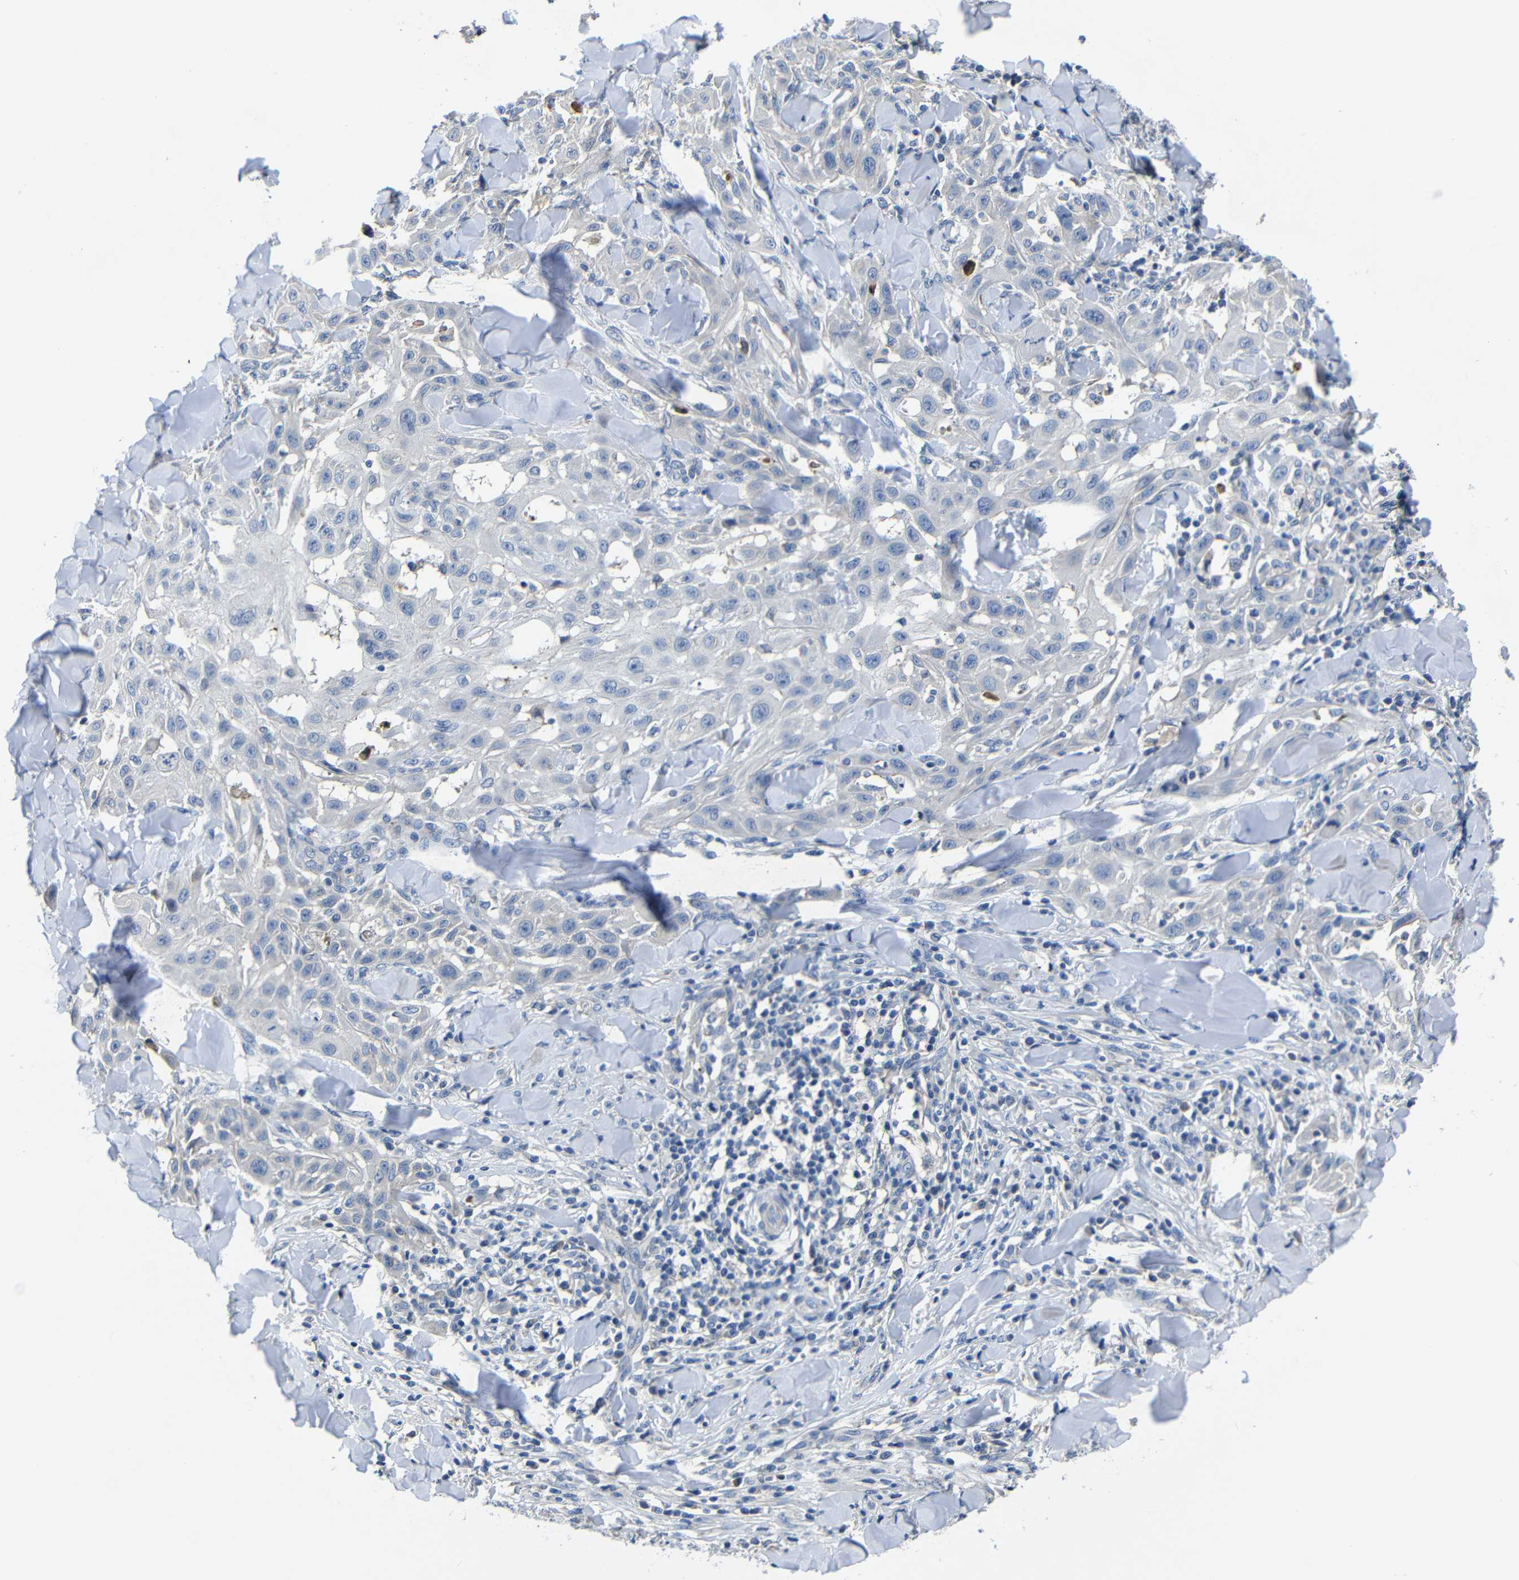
{"staining": {"intensity": "negative", "quantity": "none", "location": "none"}, "tissue": "skin cancer", "cell_type": "Tumor cells", "image_type": "cancer", "snomed": [{"axis": "morphology", "description": "Squamous cell carcinoma, NOS"}, {"axis": "topography", "description": "Skin"}], "caption": "An IHC micrograph of skin cancer is shown. There is no staining in tumor cells of skin cancer.", "gene": "AFDN", "patient": {"sex": "male", "age": 24}}